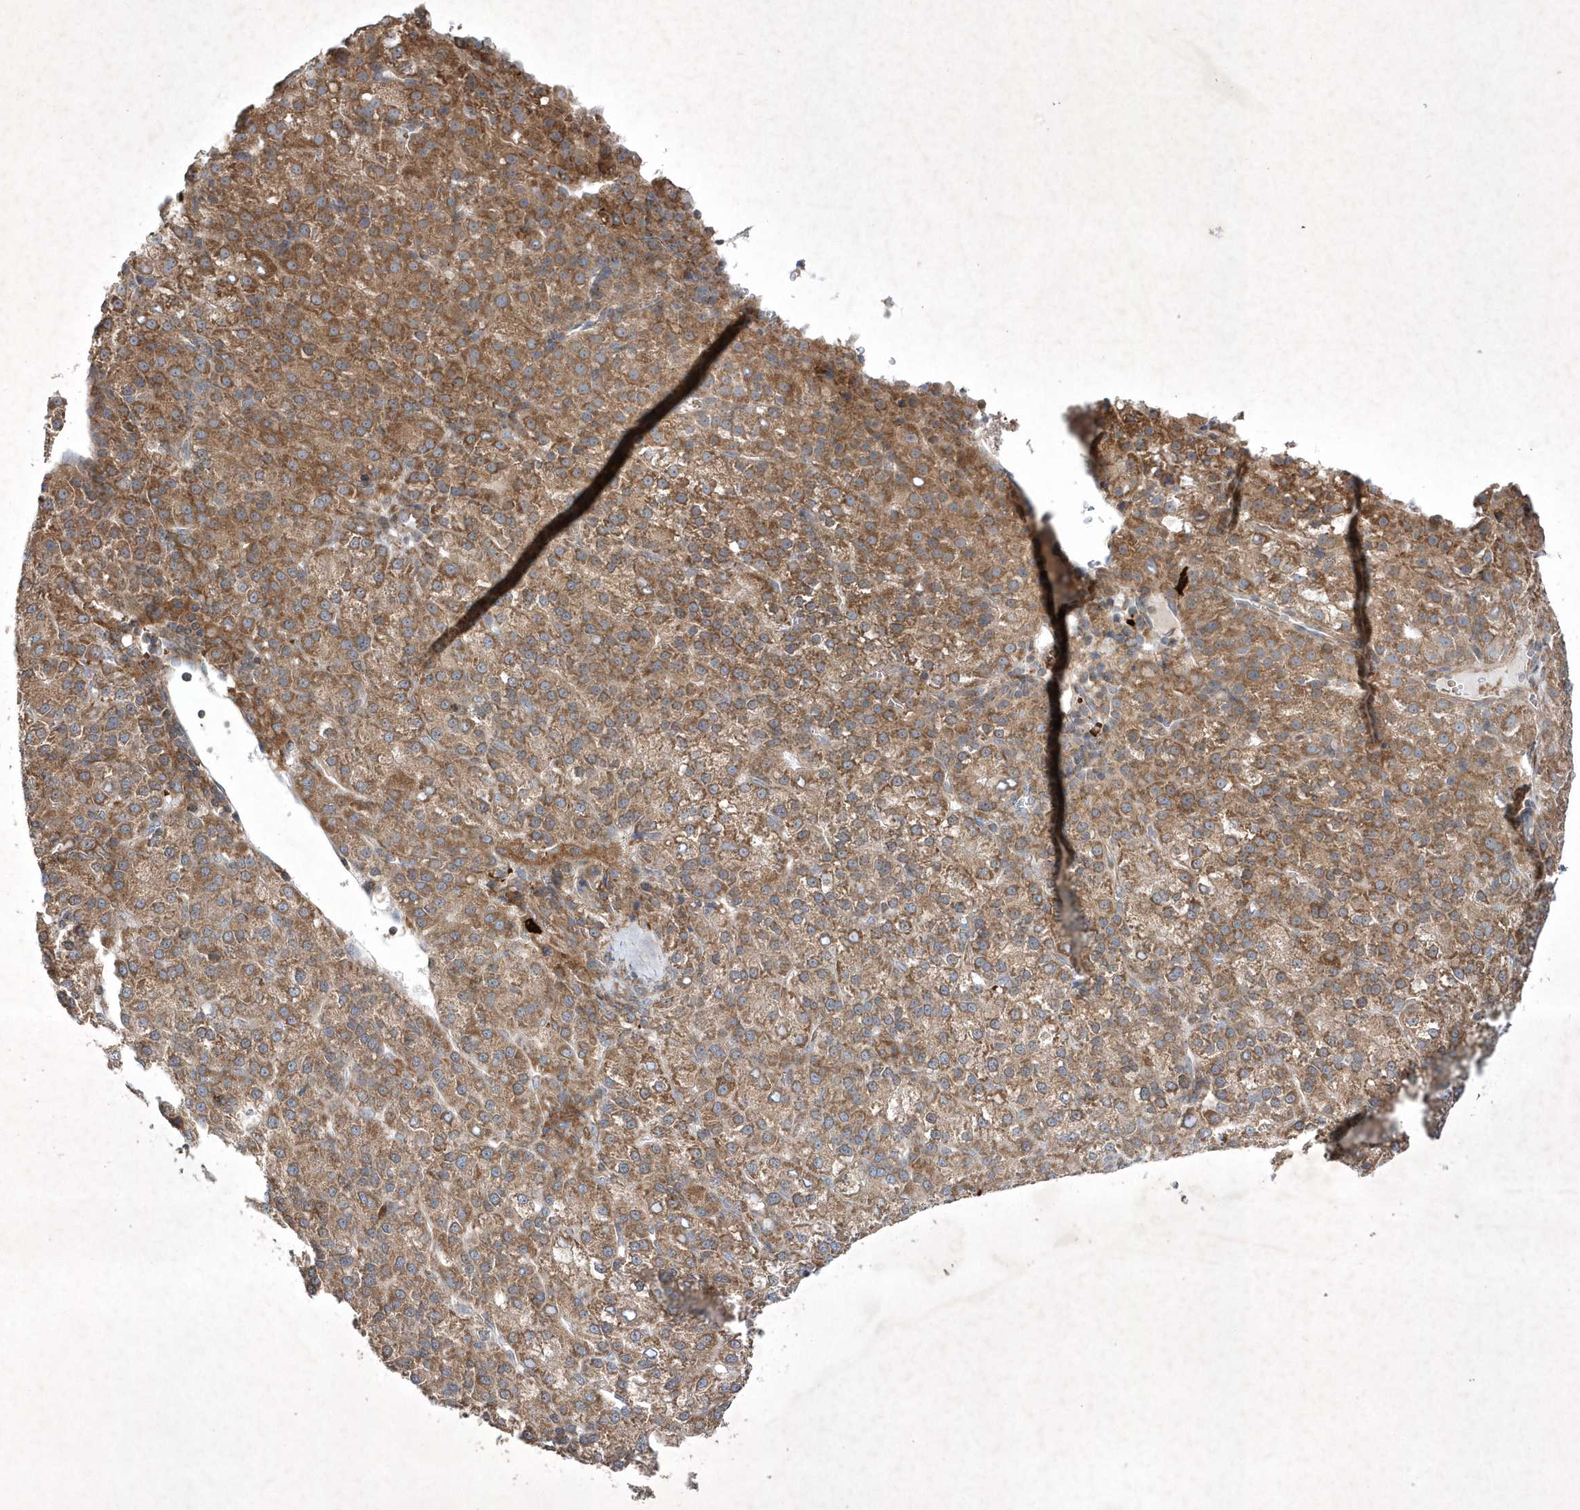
{"staining": {"intensity": "strong", "quantity": ">75%", "location": "cytoplasmic/membranous"}, "tissue": "liver cancer", "cell_type": "Tumor cells", "image_type": "cancer", "snomed": [{"axis": "morphology", "description": "Carcinoma, Hepatocellular, NOS"}, {"axis": "topography", "description": "Liver"}], "caption": "This photomicrograph demonstrates liver cancer stained with immunohistochemistry (IHC) to label a protein in brown. The cytoplasmic/membranous of tumor cells show strong positivity for the protein. Nuclei are counter-stained blue.", "gene": "OPA1", "patient": {"sex": "female", "age": 58}}